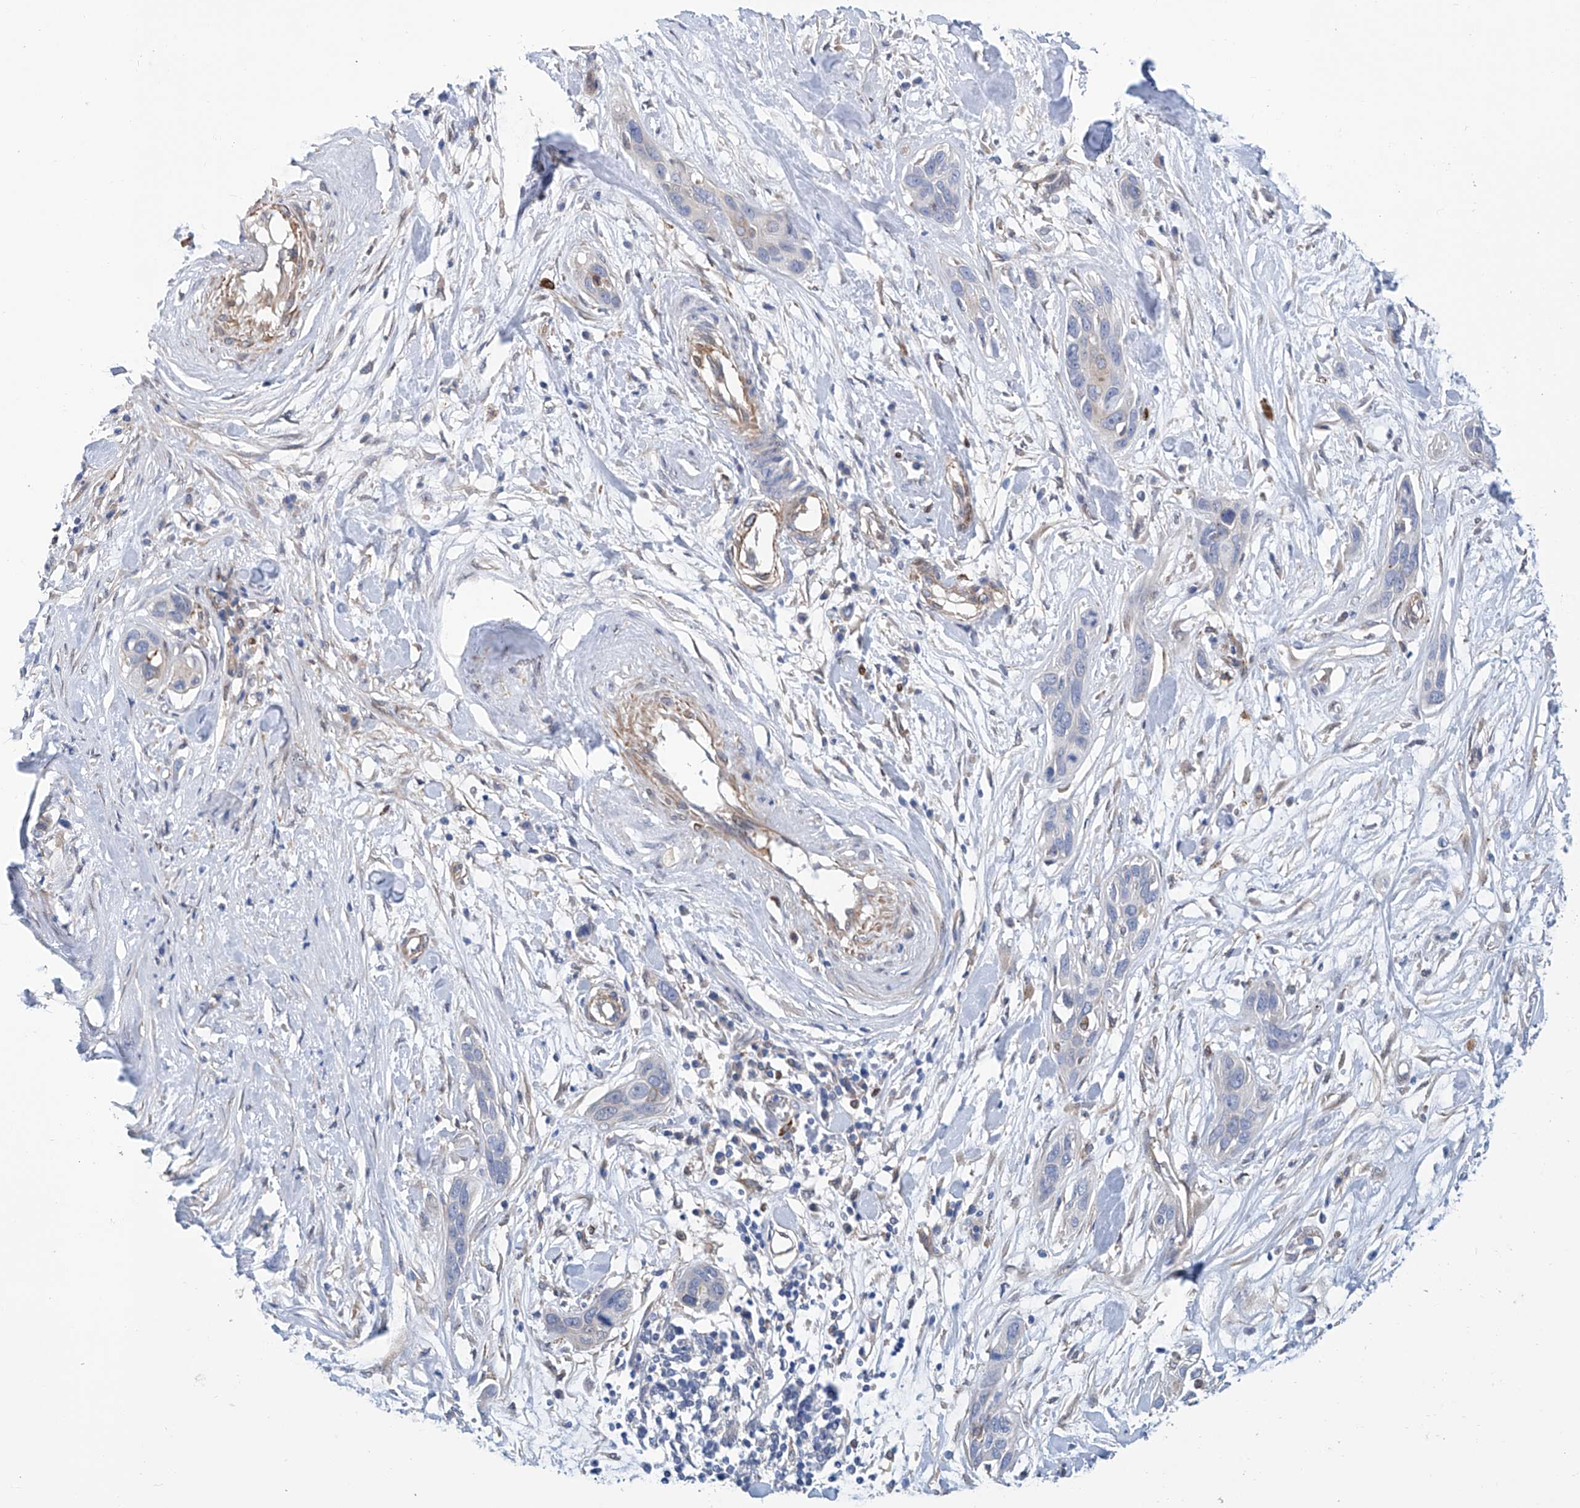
{"staining": {"intensity": "negative", "quantity": "none", "location": "none"}, "tissue": "pancreatic cancer", "cell_type": "Tumor cells", "image_type": "cancer", "snomed": [{"axis": "morphology", "description": "Adenocarcinoma, NOS"}, {"axis": "topography", "description": "Pancreas"}], "caption": "High magnification brightfield microscopy of pancreatic cancer stained with DAB (brown) and counterstained with hematoxylin (blue): tumor cells show no significant positivity. (Brightfield microscopy of DAB (3,3'-diaminobenzidine) immunohistochemistry at high magnification).", "gene": "TNN", "patient": {"sex": "female", "age": 60}}